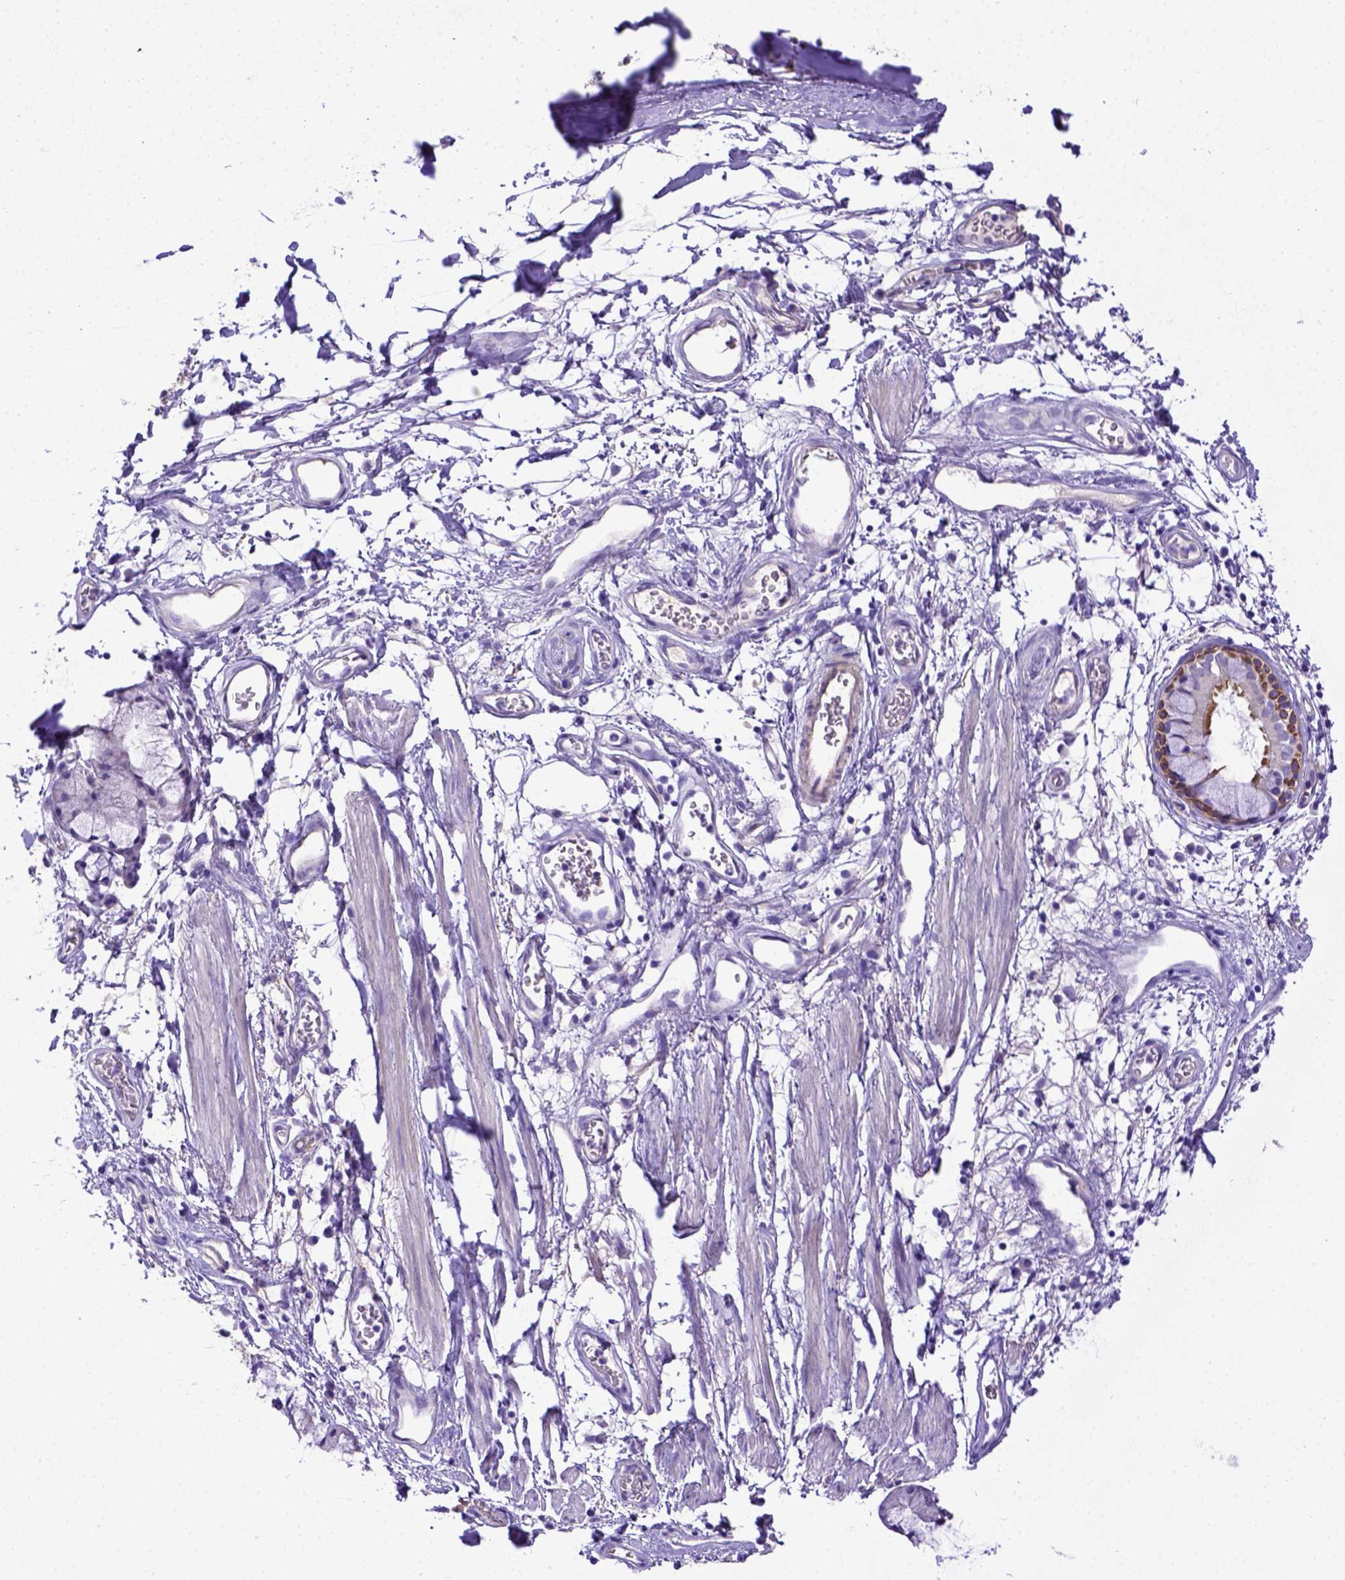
{"staining": {"intensity": "negative", "quantity": "none", "location": "none"}, "tissue": "adipose tissue", "cell_type": "Adipocytes", "image_type": "normal", "snomed": [{"axis": "morphology", "description": "Normal tissue, NOS"}, {"axis": "topography", "description": "Cartilage tissue"}, {"axis": "topography", "description": "Bronchus"}], "caption": "High magnification brightfield microscopy of unremarkable adipose tissue stained with DAB (3,3'-diaminobenzidine) (brown) and counterstained with hematoxylin (blue): adipocytes show no significant positivity. (DAB IHC with hematoxylin counter stain).", "gene": "LRRC18", "patient": {"sex": "male", "age": 58}}